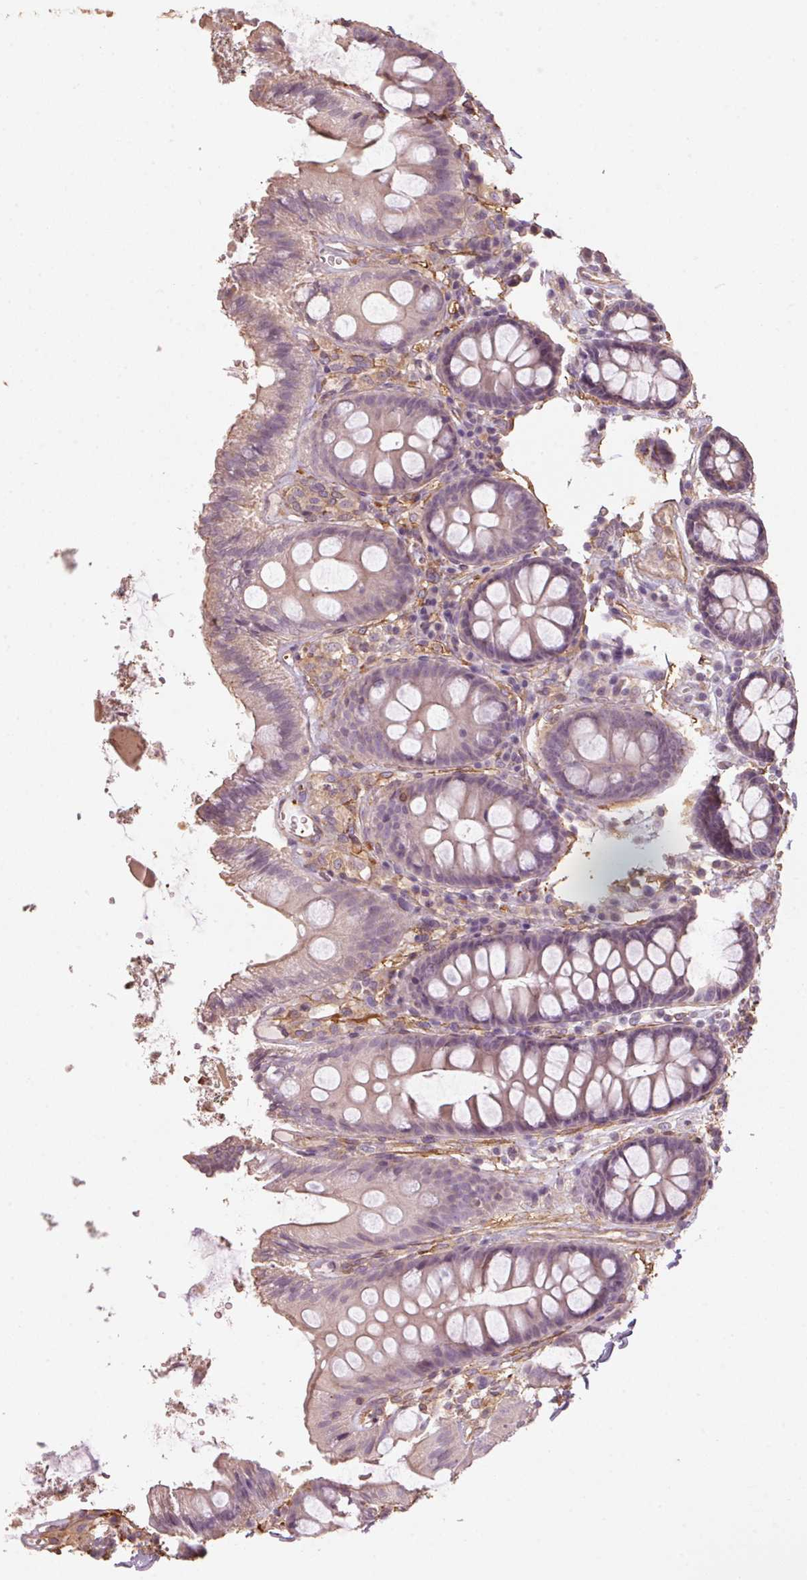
{"staining": {"intensity": "negative", "quantity": "none", "location": "none"}, "tissue": "colon", "cell_type": "Endothelial cells", "image_type": "normal", "snomed": [{"axis": "morphology", "description": "Normal tissue, NOS"}, {"axis": "topography", "description": "Colon"}], "caption": "A high-resolution histopathology image shows immunohistochemistry (IHC) staining of normal colon, which exhibits no significant positivity in endothelial cells. (DAB immunohistochemistry, high magnification).", "gene": "QDPR", "patient": {"sex": "male", "age": 84}}